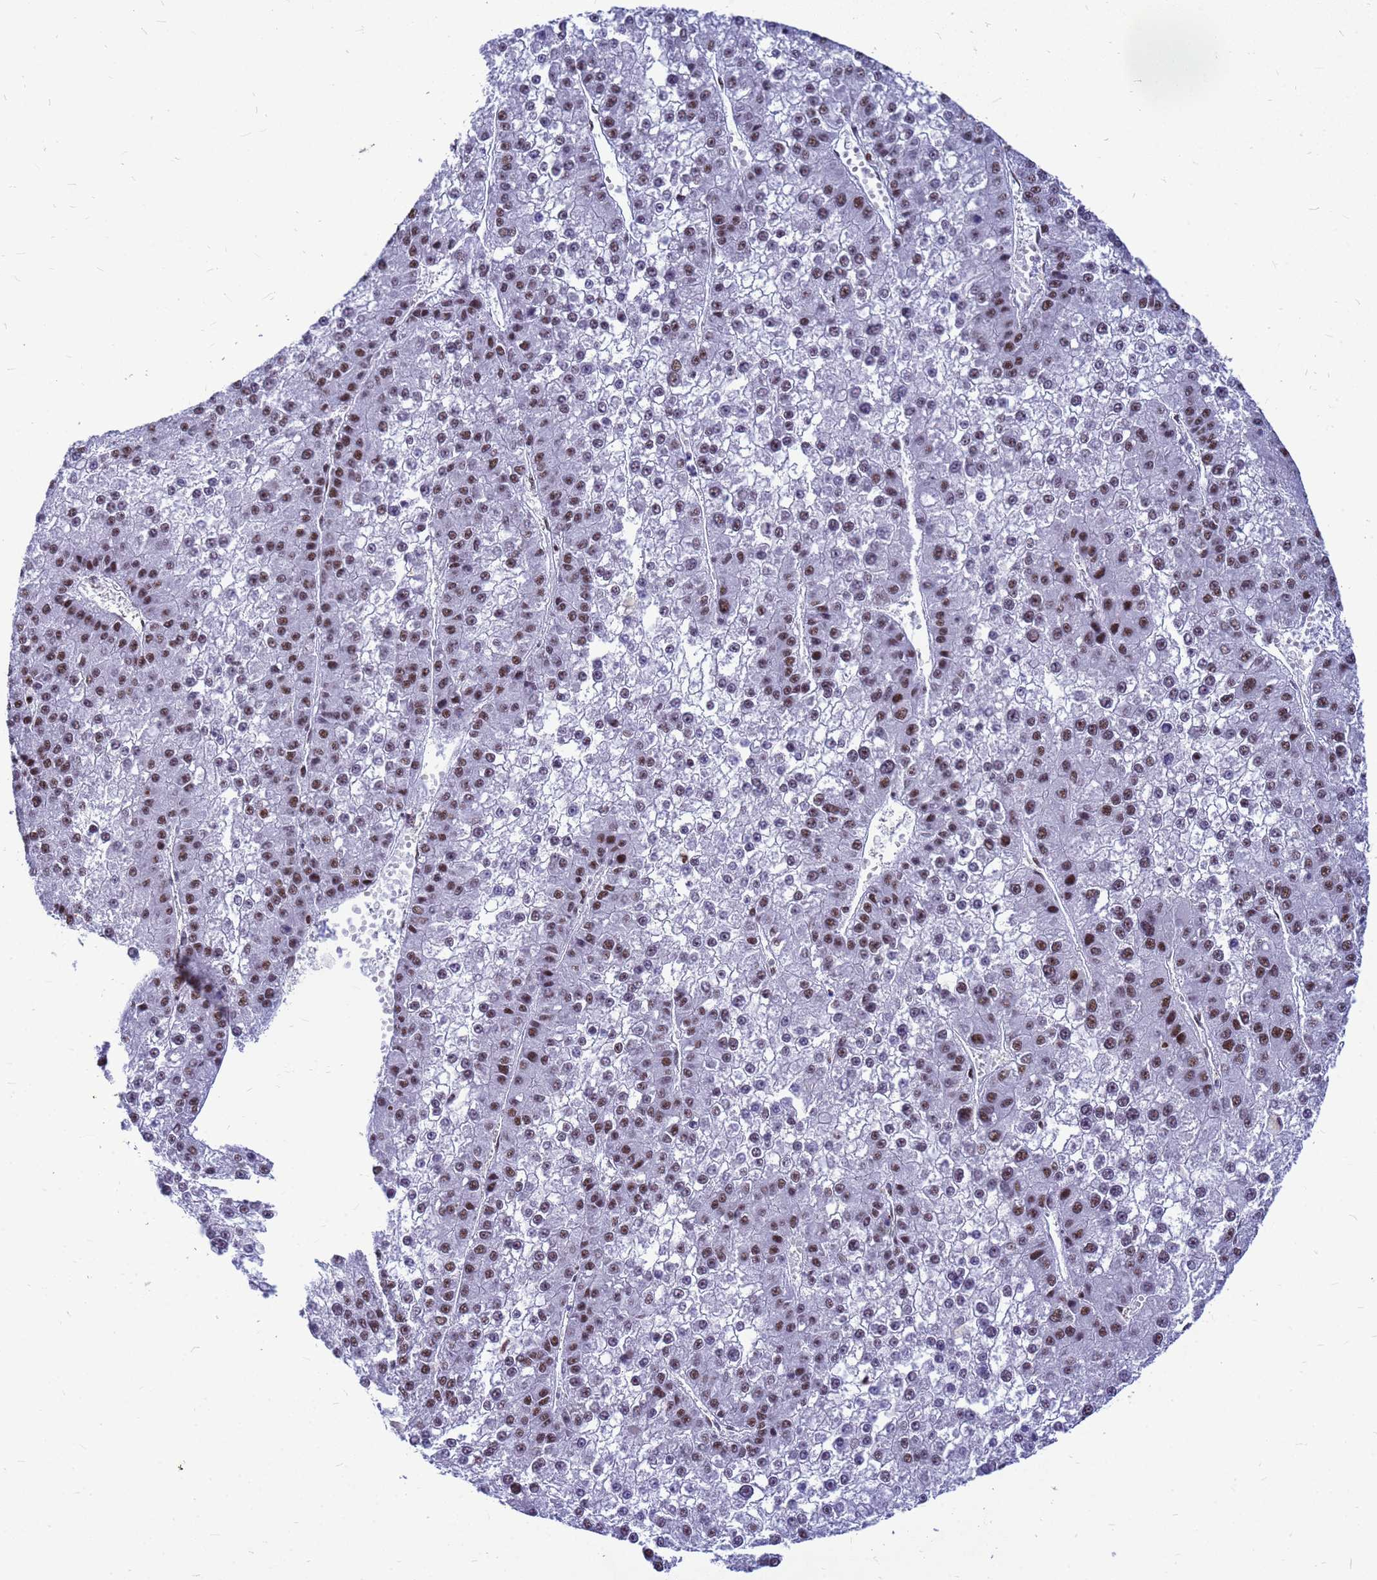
{"staining": {"intensity": "moderate", "quantity": ">75%", "location": "nuclear"}, "tissue": "liver cancer", "cell_type": "Tumor cells", "image_type": "cancer", "snomed": [{"axis": "morphology", "description": "Carcinoma, Hepatocellular, NOS"}, {"axis": "topography", "description": "Liver"}], "caption": "Liver hepatocellular carcinoma tissue reveals moderate nuclear staining in about >75% of tumor cells, visualized by immunohistochemistry. (brown staining indicates protein expression, while blue staining denotes nuclei).", "gene": "SART3", "patient": {"sex": "female", "age": 73}}